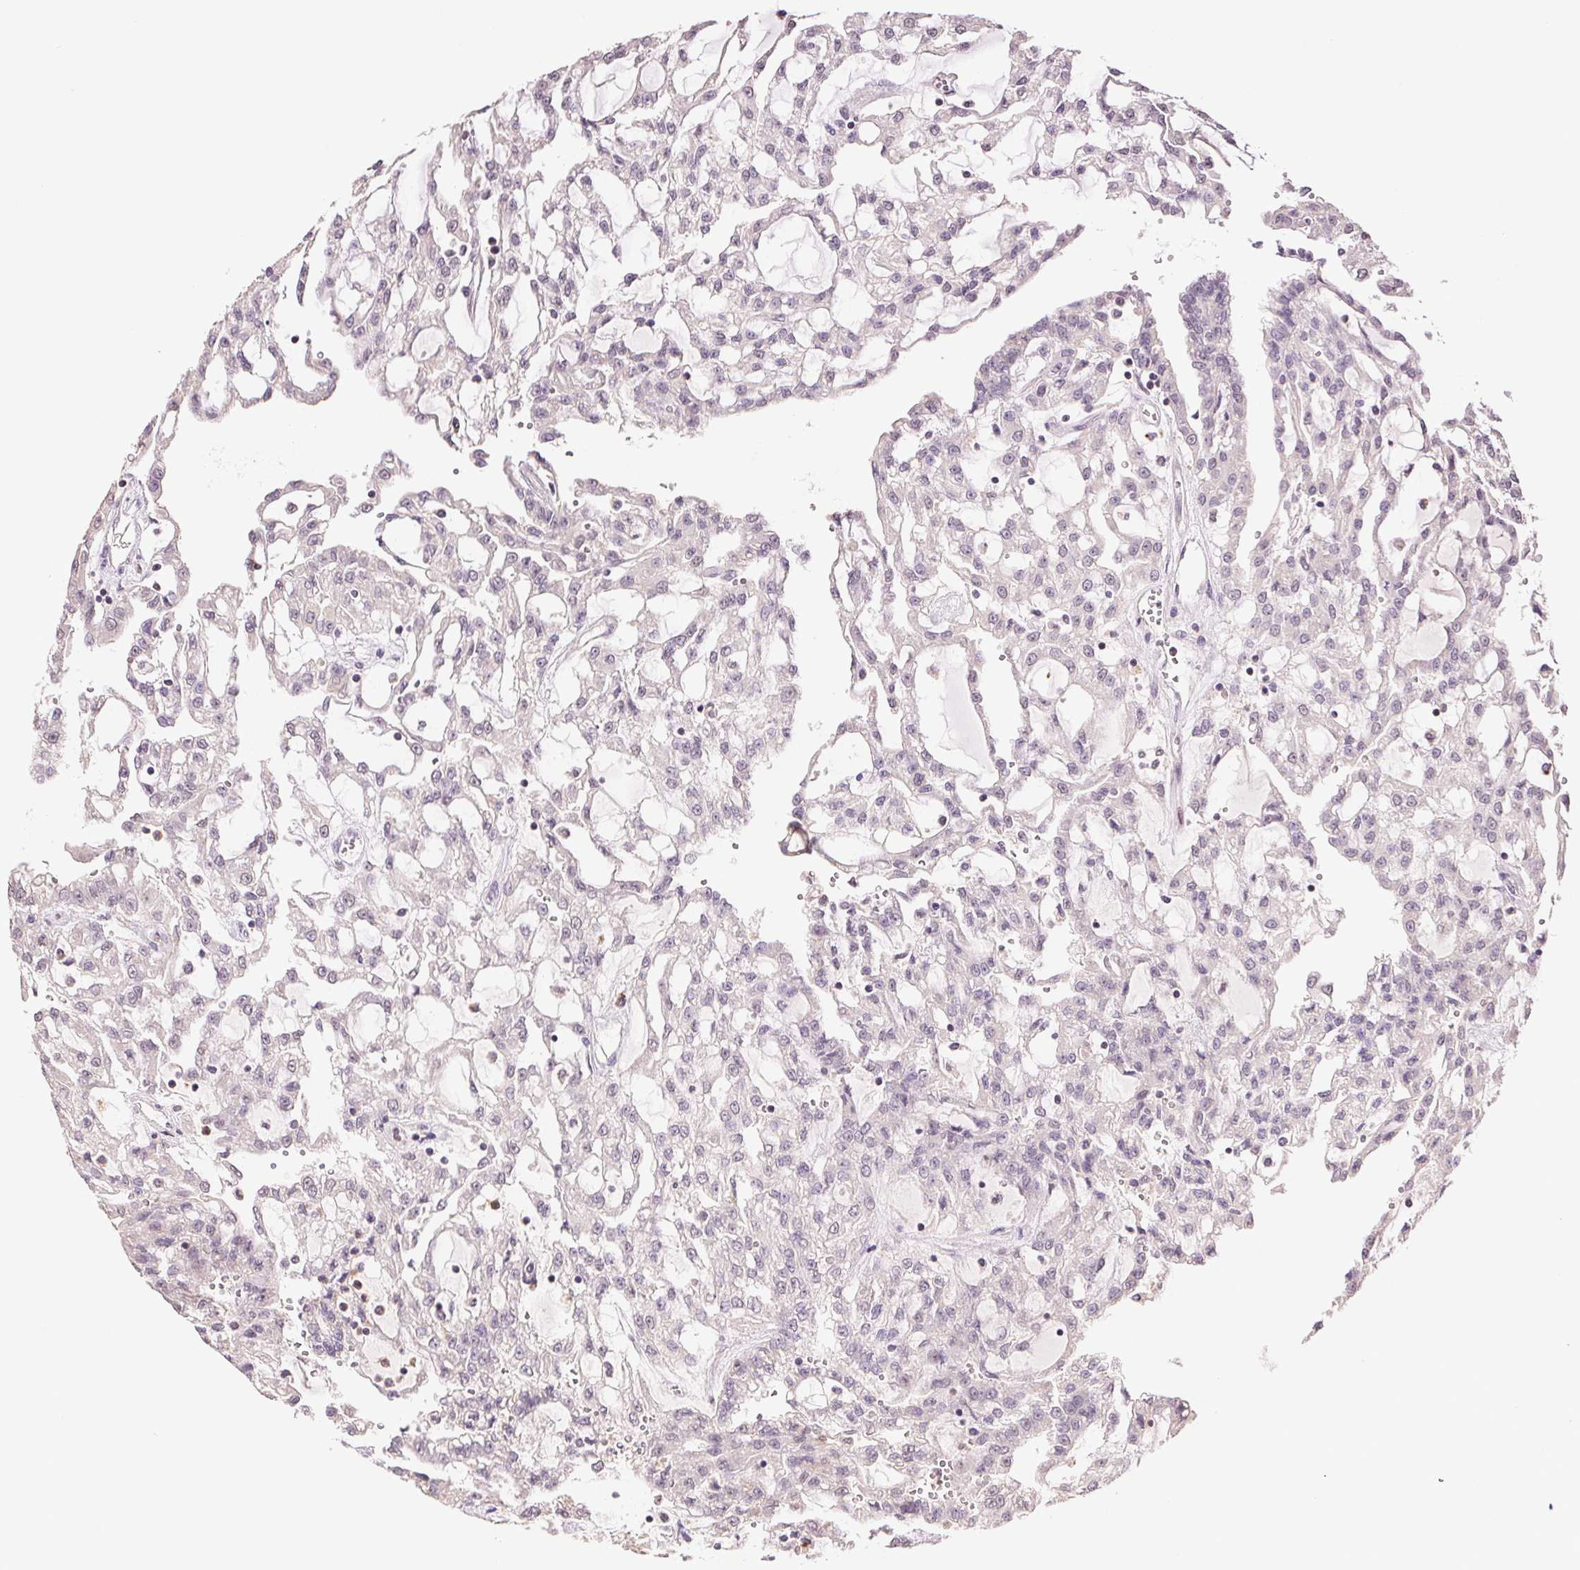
{"staining": {"intensity": "negative", "quantity": "none", "location": "none"}, "tissue": "renal cancer", "cell_type": "Tumor cells", "image_type": "cancer", "snomed": [{"axis": "morphology", "description": "Adenocarcinoma, NOS"}, {"axis": "topography", "description": "Kidney"}], "caption": "High power microscopy micrograph of an IHC photomicrograph of renal cancer (adenocarcinoma), revealing no significant staining in tumor cells.", "gene": "TMEM253", "patient": {"sex": "male", "age": 63}}